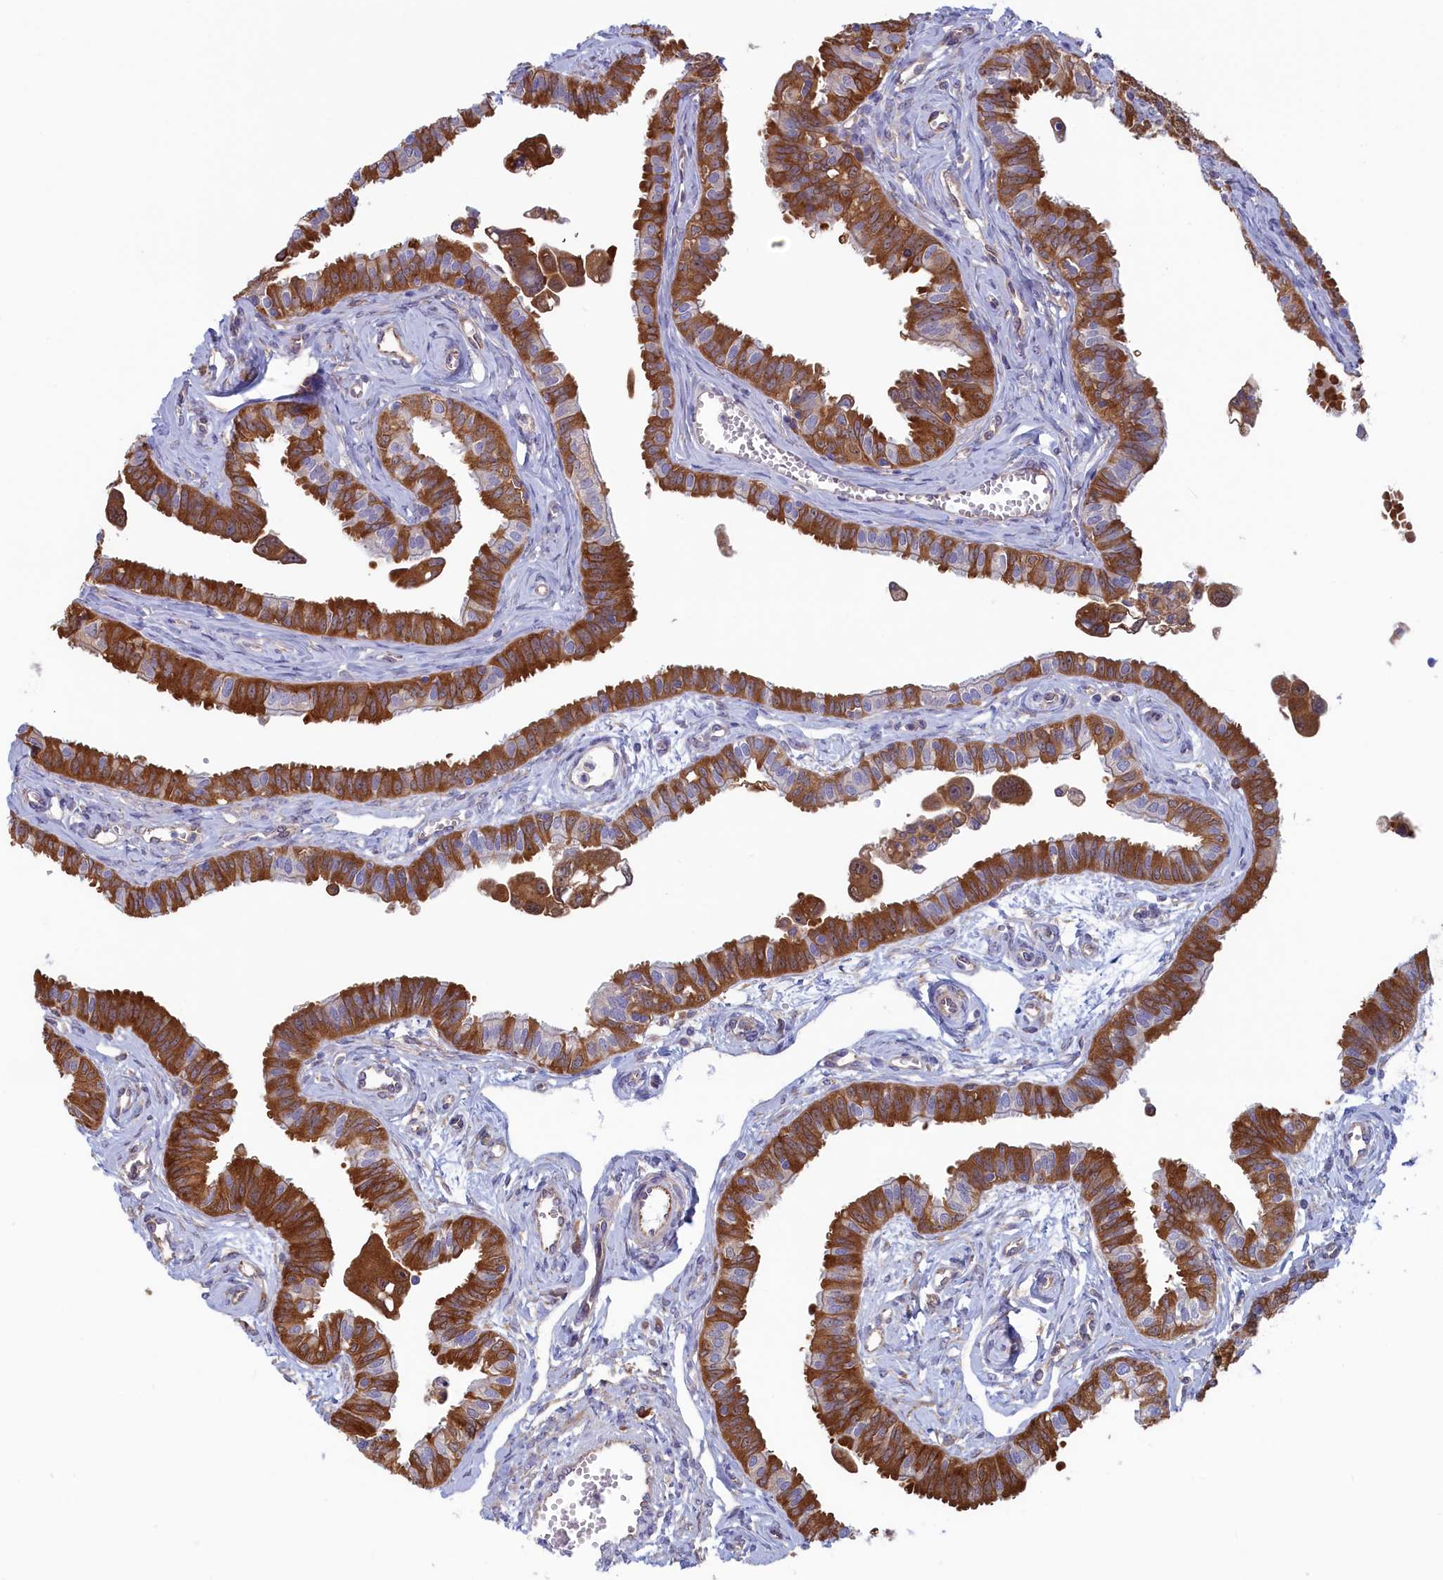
{"staining": {"intensity": "strong", "quantity": ">75%", "location": "cytoplasmic/membranous"}, "tissue": "fallopian tube", "cell_type": "Glandular cells", "image_type": "normal", "snomed": [{"axis": "morphology", "description": "Normal tissue, NOS"}, {"axis": "morphology", "description": "Carcinoma, NOS"}, {"axis": "topography", "description": "Fallopian tube"}, {"axis": "topography", "description": "Ovary"}], "caption": "Fallopian tube stained with immunohistochemistry (IHC) reveals strong cytoplasmic/membranous positivity in approximately >75% of glandular cells.", "gene": "SYNDIG1L", "patient": {"sex": "female", "age": 59}}